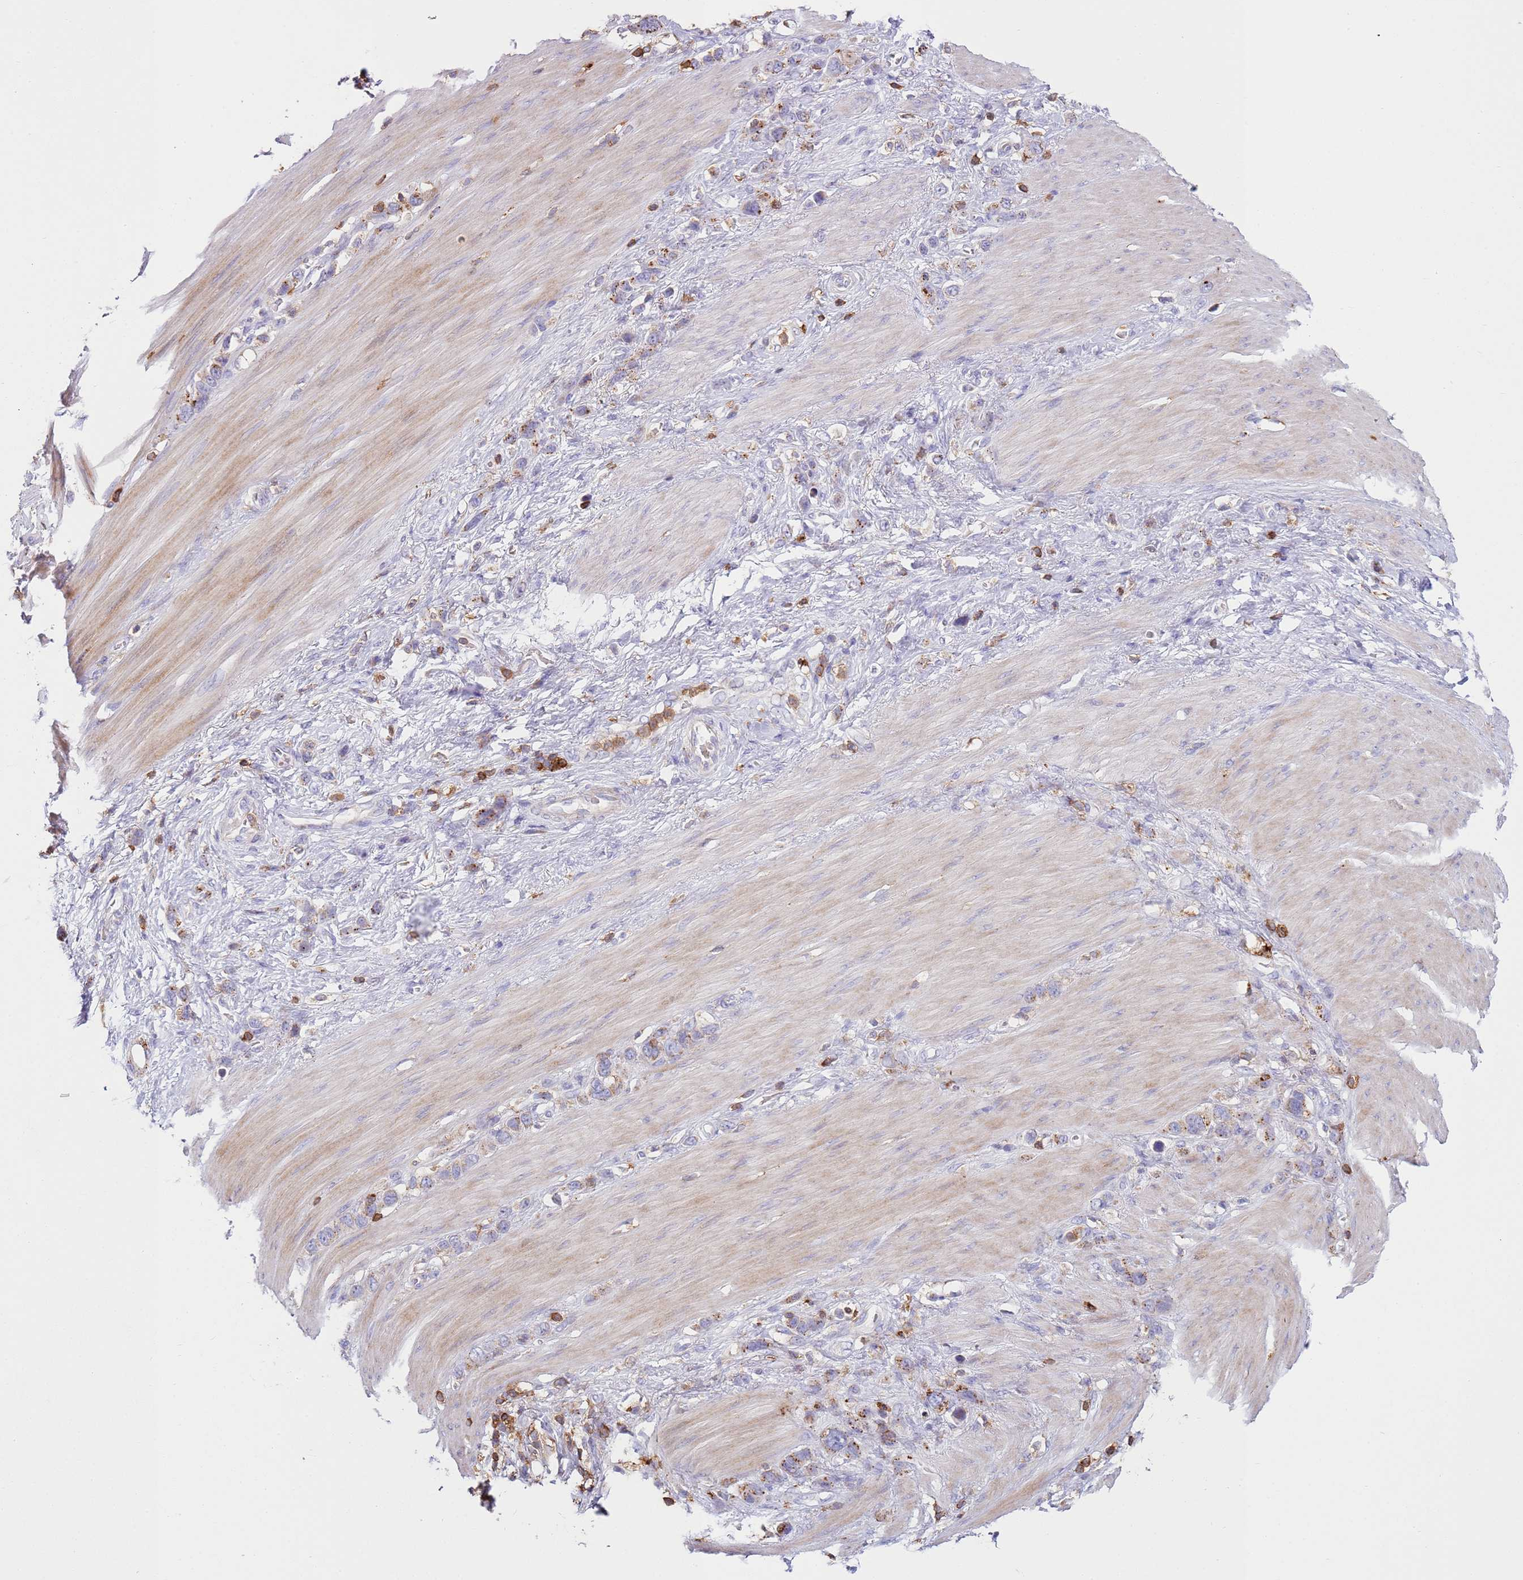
{"staining": {"intensity": "strong", "quantity": "25%-75%", "location": "cytoplasmic/membranous"}, "tissue": "stomach cancer", "cell_type": "Tumor cells", "image_type": "cancer", "snomed": [{"axis": "morphology", "description": "Adenocarcinoma, NOS"}, {"axis": "morphology", "description": "Adenocarcinoma, High grade"}, {"axis": "topography", "description": "Stomach, upper"}, {"axis": "topography", "description": "Stomach, lower"}], "caption": "High-power microscopy captured an immunohistochemistry micrograph of high-grade adenocarcinoma (stomach), revealing strong cytoplasmic/membranous expression in approximately 25%-75% of tumor cells. The staining is performed using DAB (3,3'-diaminobenzidine) brown chromogen to label protein expression. The nuclei are counter-stained blue using hematoxylin.", "gene": "TTPAL", "patient": {"sex": "female", "age": 65}}